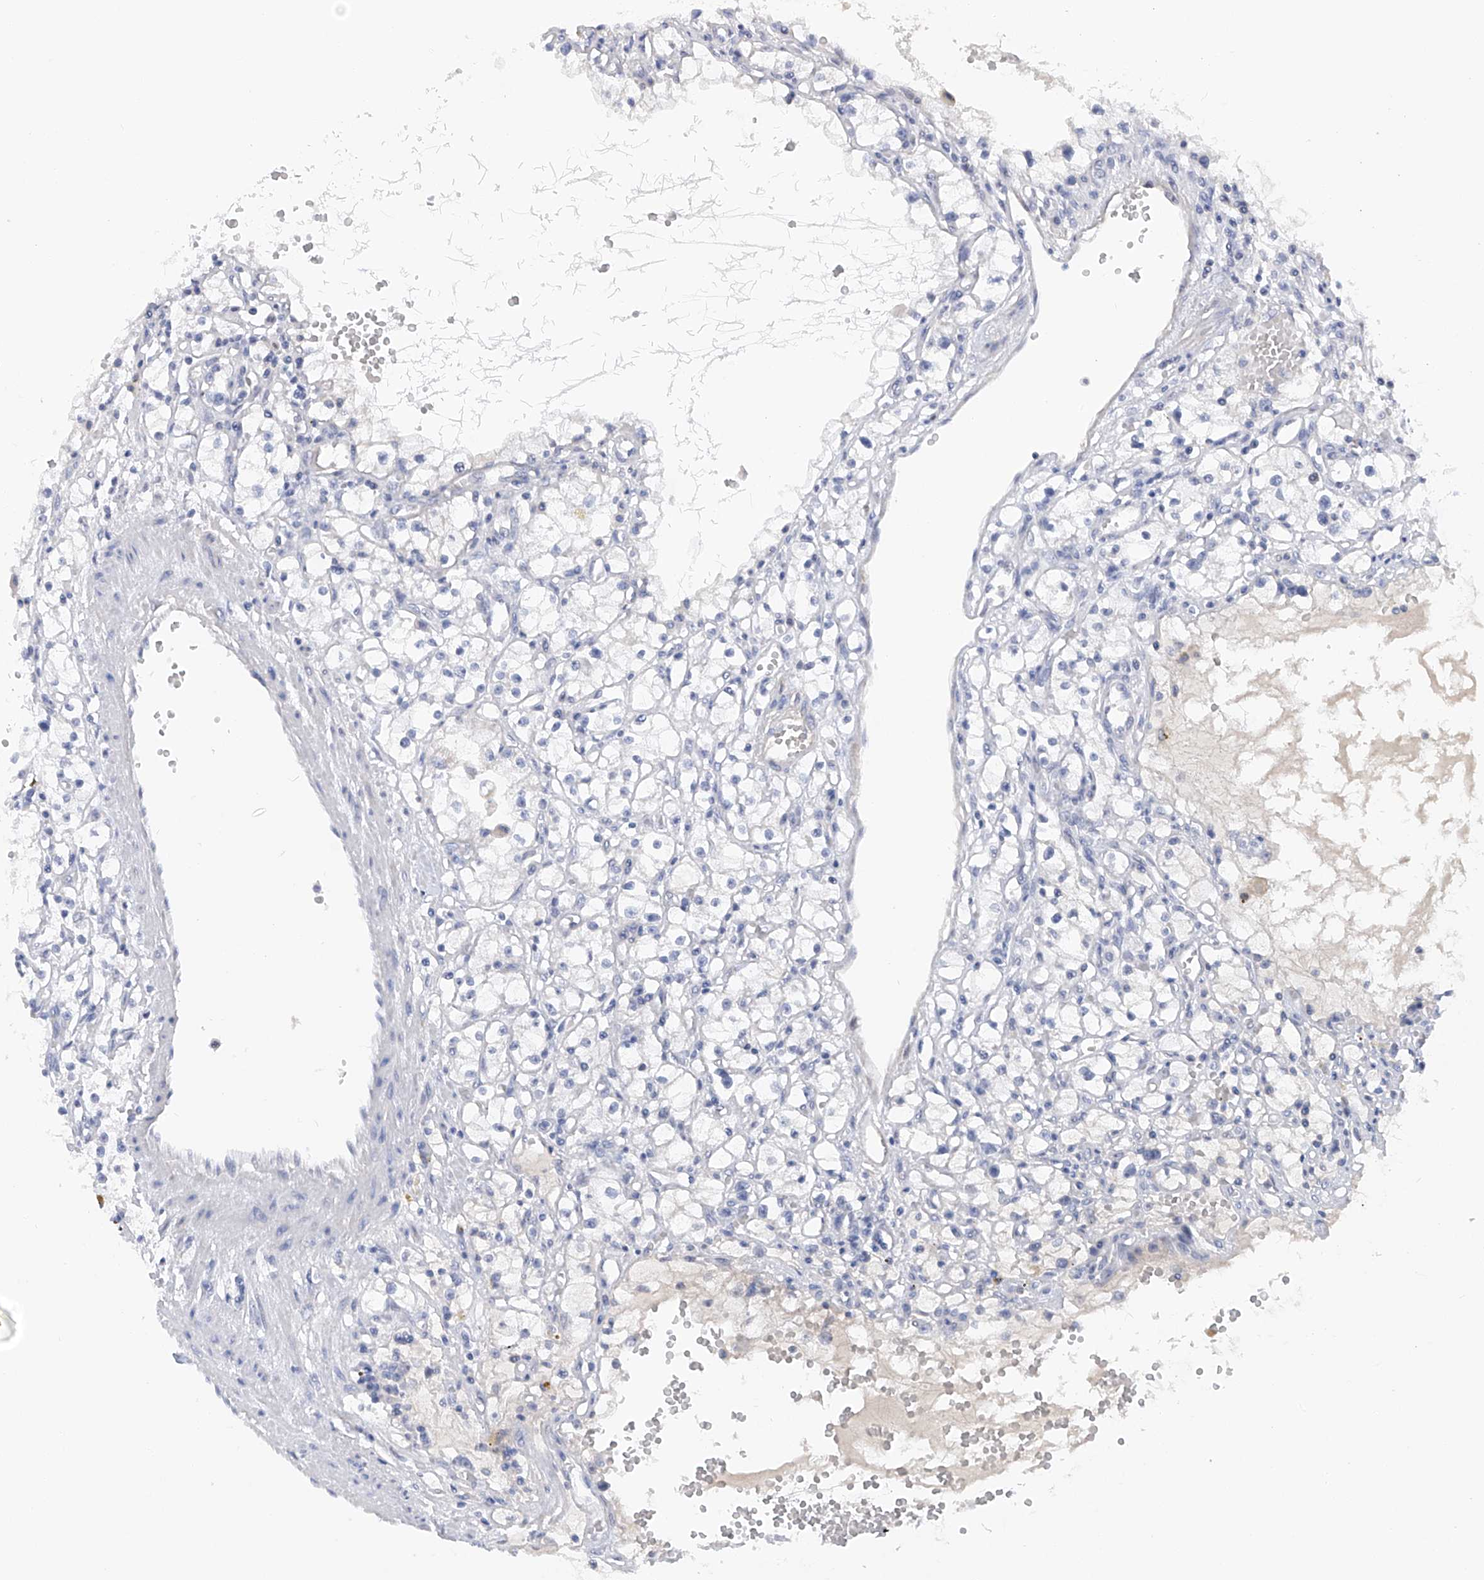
{"staining": {"intensity": "negative", "quantity": "none", "location": "none"}, "tissue": "renal cancer", "cell_type": "Tumor cells", "image_type": "cancer", "snomed": [{"axis": "morphology", "description": "Adenocarcinoma, NOS"}, {"axis": "topography", "description": "Kidney"}], "caption": "IHC image of neoplastic tissue: renal cancer (adenocarcinoma) stained with DAB reveals no significant protein expression in tumor cells.", "gene": "PHF20", "patient": {"sex": "male", "age": 56}}